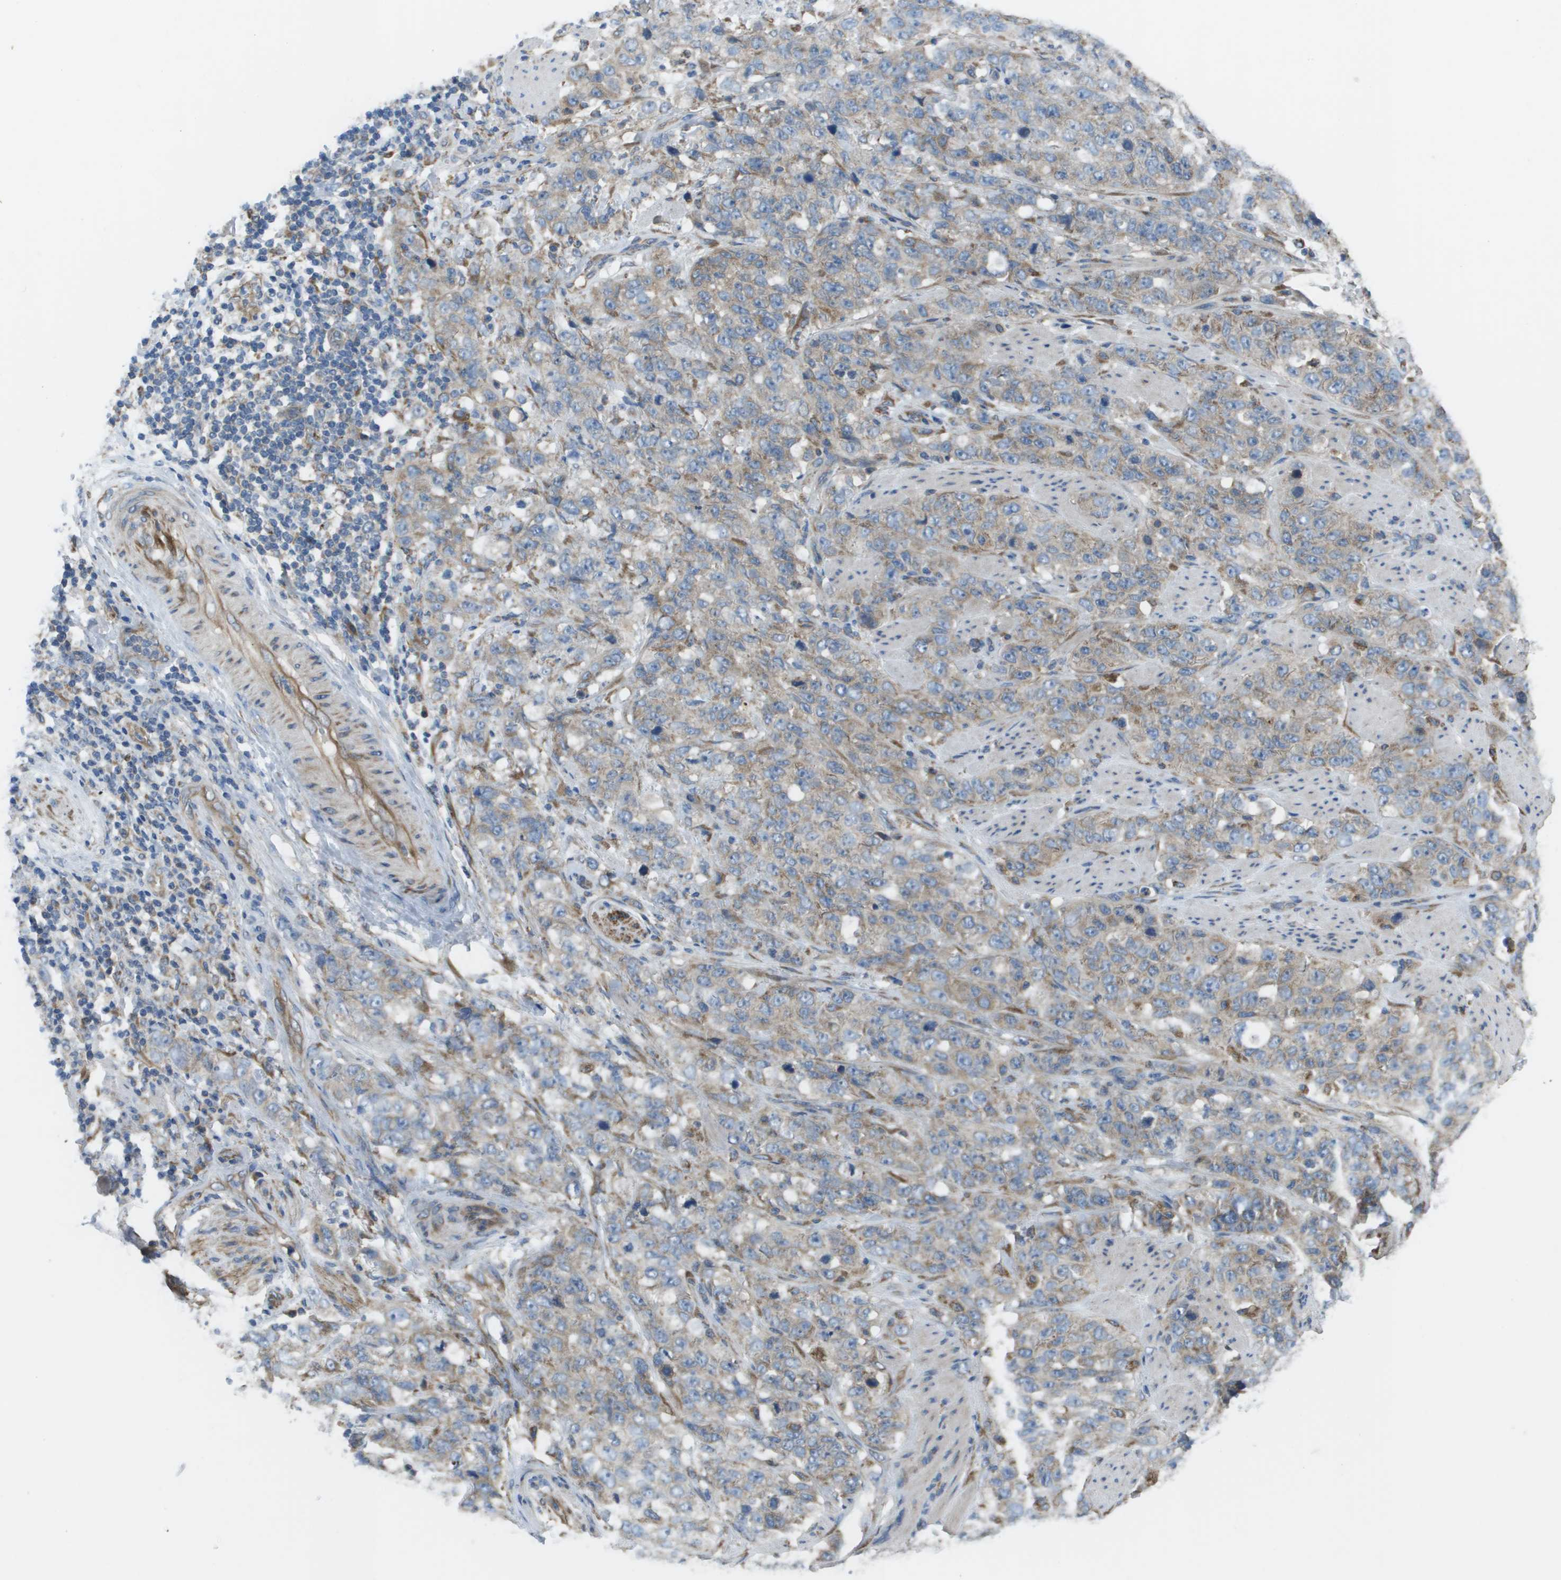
{"staining": {"intensity": "weak", "quantity": ">75%", "location": "cytoplasmic/membranous"}, "tissue": "stomach cancer", "cell_type": "Tumor cells", "image_type": "cancer", "snomed": [{"axis": "morphology", "description": "Adenocarcinoma, NOS"}, {"axis": "topography", "description": "Stomach"}], "caption": "Immunohistochemistry (IHC) image of human stomach adenocarcinoma stained for a protein (brown), which shows low levels of weak cytoplasmic/membranous staining in about >75% of tumor cells.", "gene": "CLCN2", "patient": {"sex": "male", "age": 48}}